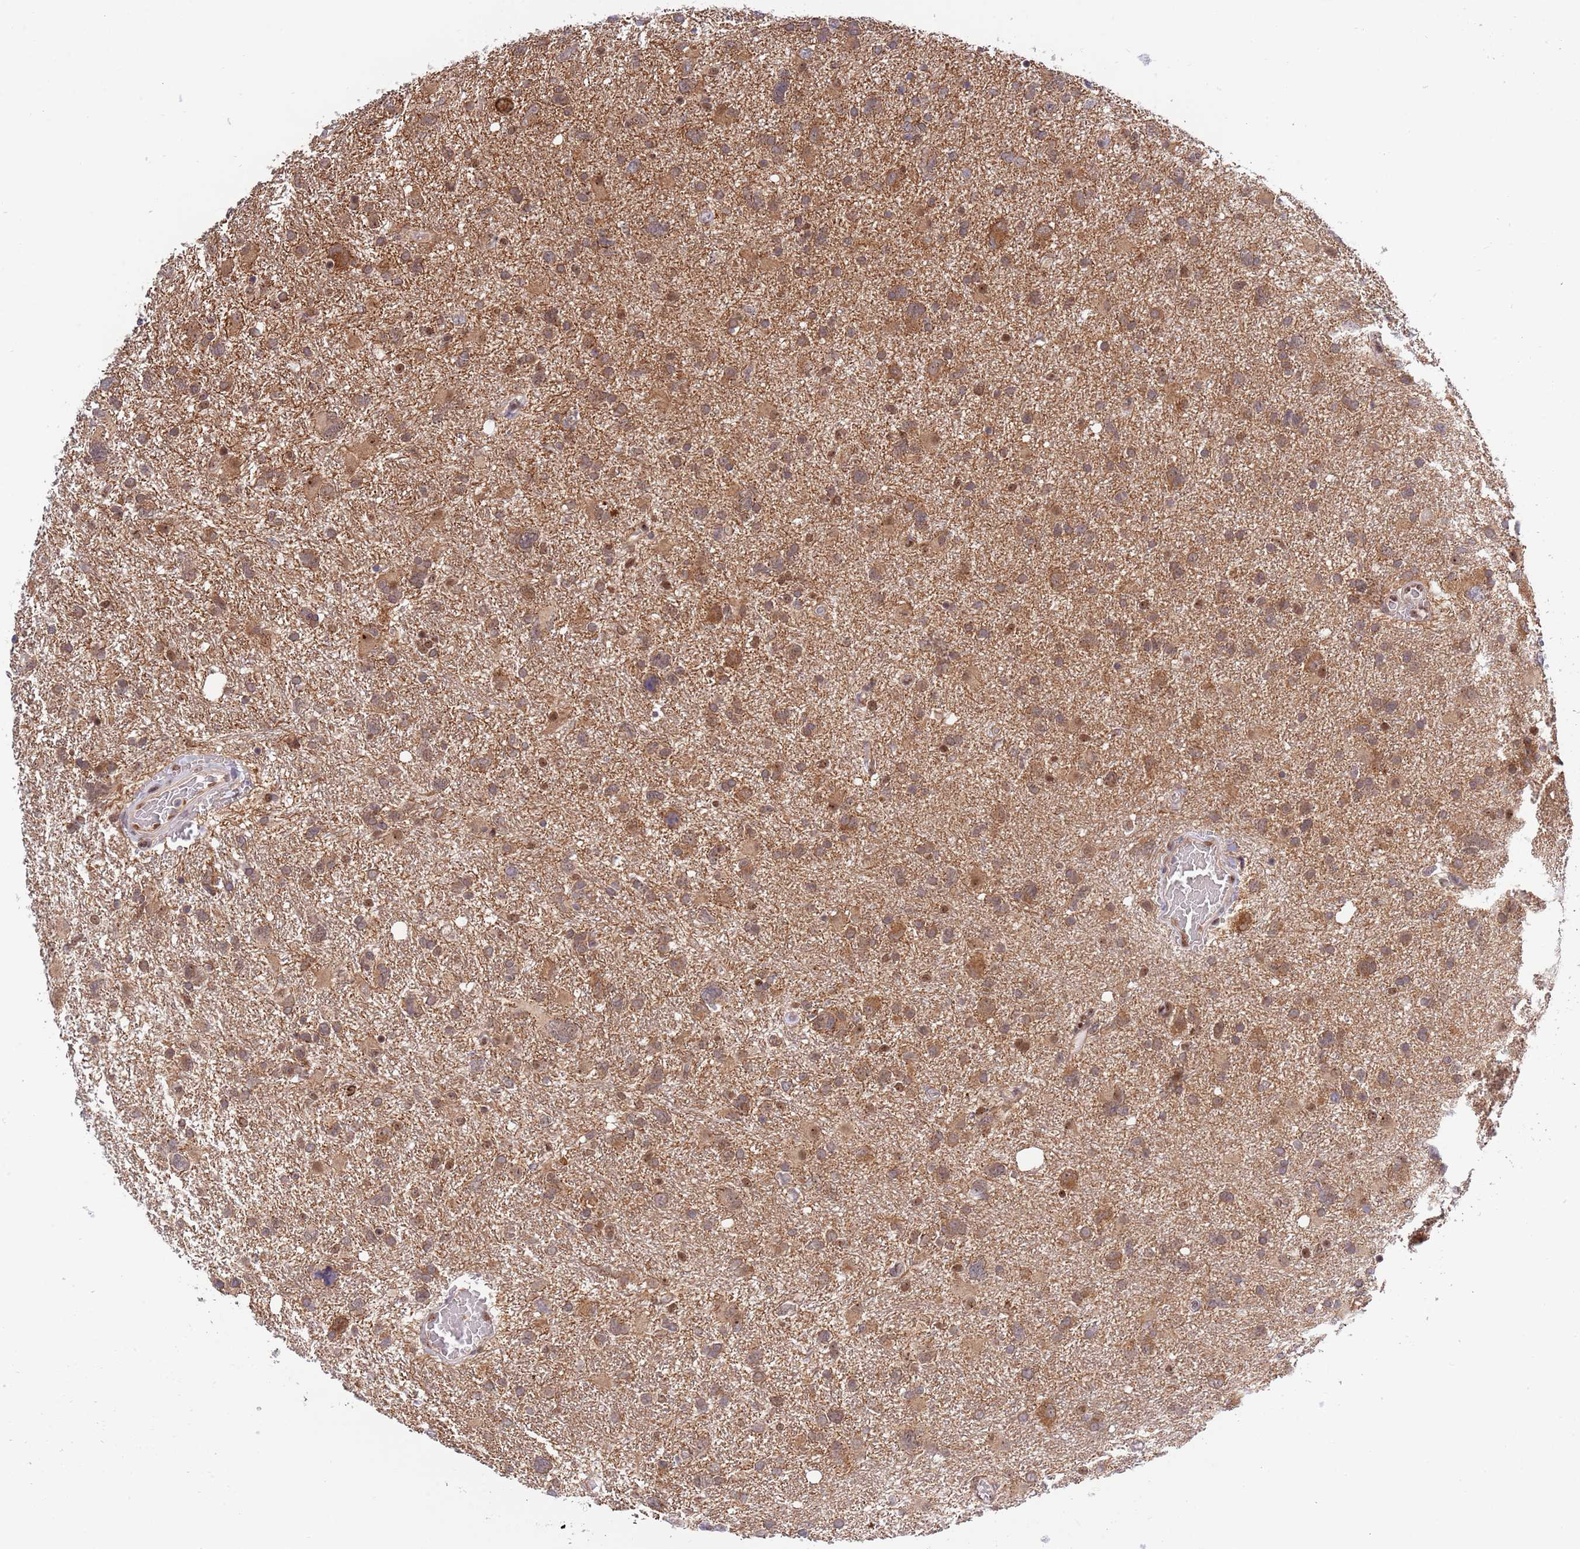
{"staining": {"intensity": "moderate", "quantity": ">75%", "location": "cytoplasmic/membranous,nuclear"}, "tissue": "glioma", "cell_type": "Tumor cells", "image_type": "cancer", "snomed": [{"axis": "morphology", "description": "Glioma, malignant, High grade"}, {"axis": "topography", "description": "Brain"}], "caption": "Immunohistochemistry (IHC) (DAB) staining of human glioma shows moderate cytoplasmic/membranous and nuclear protein positivity in about >75% of tumor cells.", "gene": "TBX10", "patient": {"sex": "male", "age": 61}}